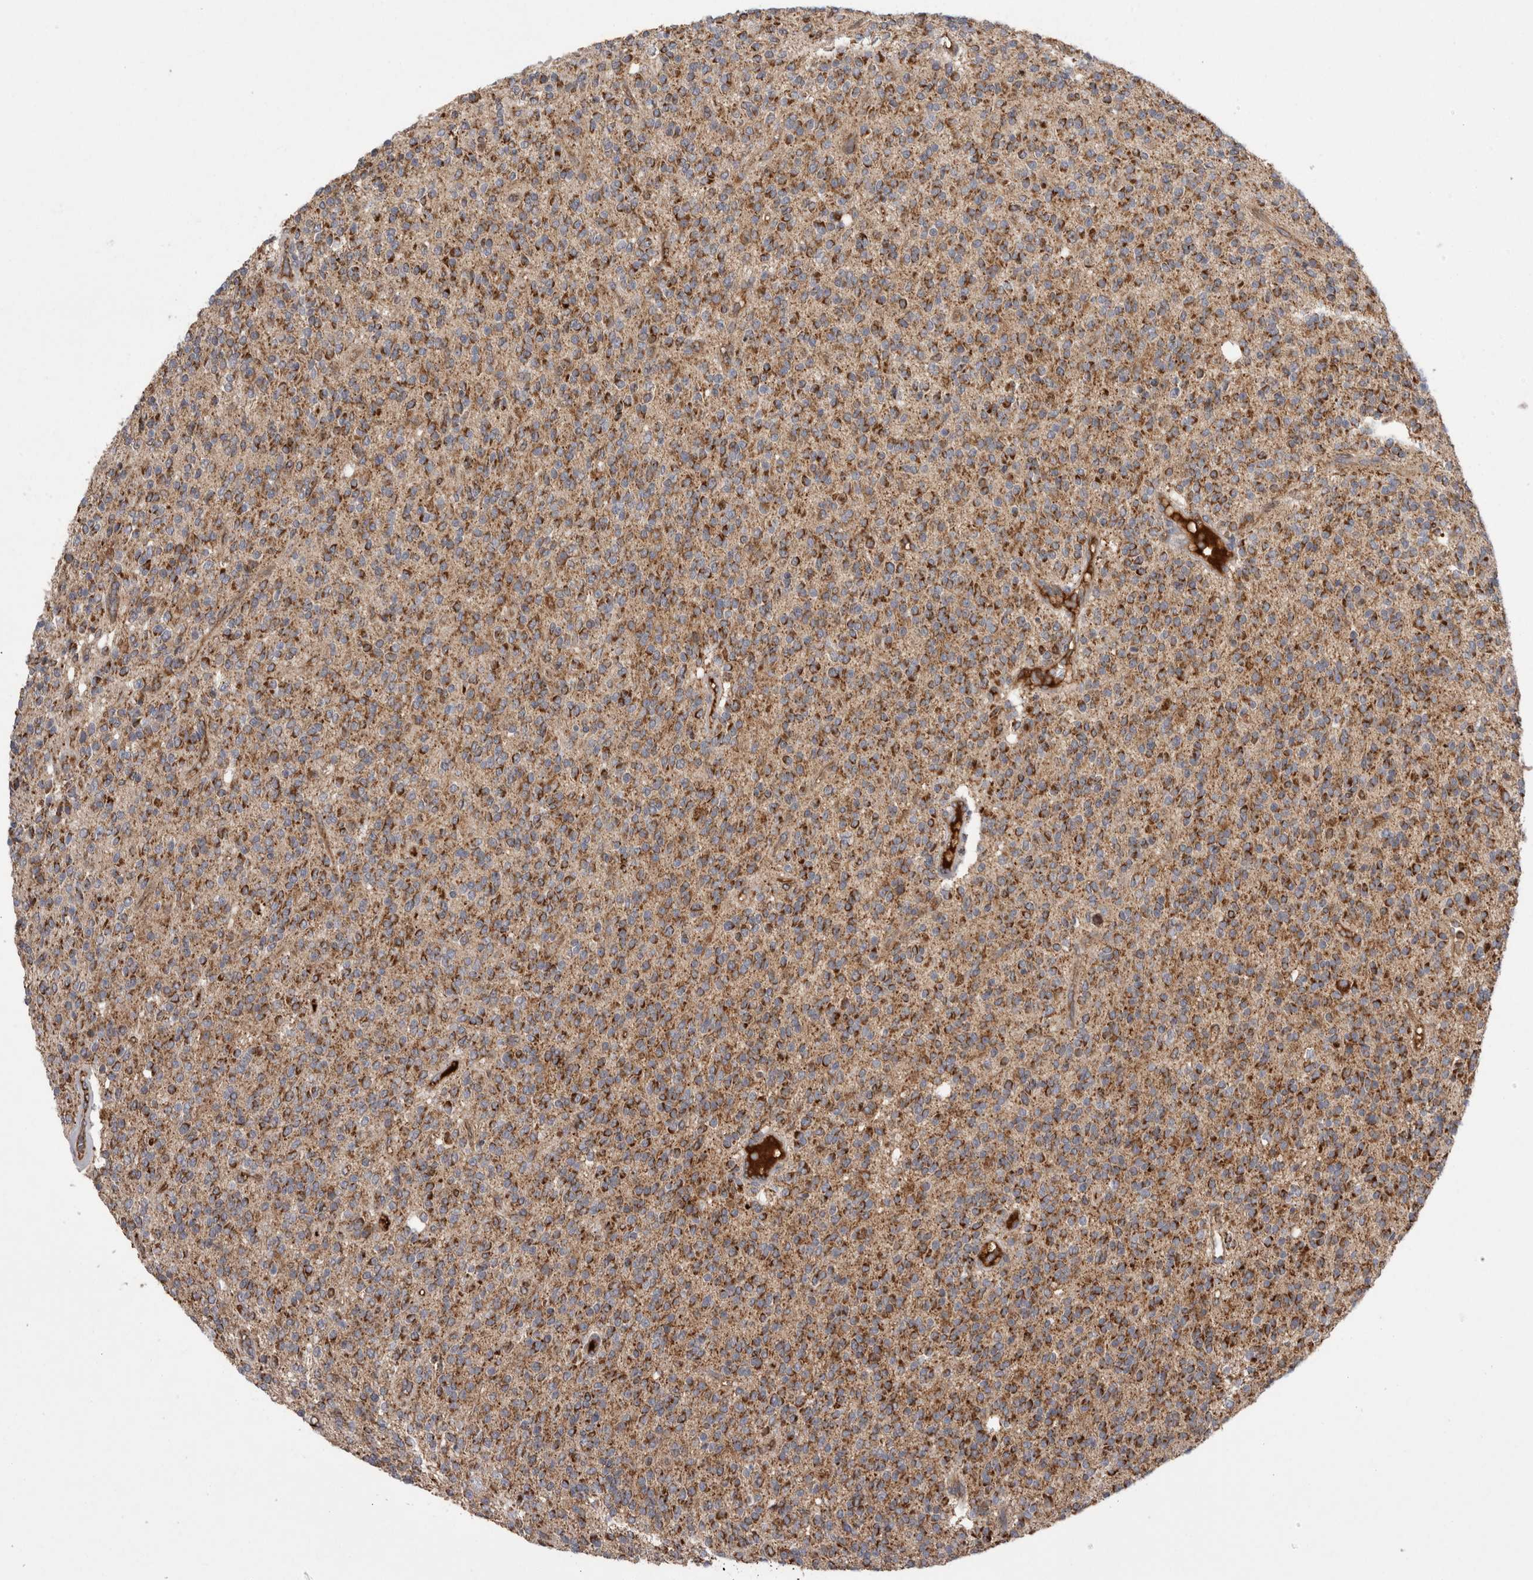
{"staining": {"intensity": "moderate", "quantity": ">75%", "location": "cytoplasmic/membranous"}, "tissue": "glioma", "cell_type": "Tumor cells", "image_type": "cancer", "snomed": [{"axis": "morphology", "description": "Glioma, malignant, High grade"}, {"axis": "topography", "description": "Brain"}], "caption": "Immunohistochemistry of human malignant glioma (high-grade) demonstrates medium levels of moderate cytoplasmic/membranous expression in about >75% of tumor cells. (DAB IHC with brightfield microscopy, high magnification).", "gene": "DARS2", "patient": {"sex": "male", "age": 34}}